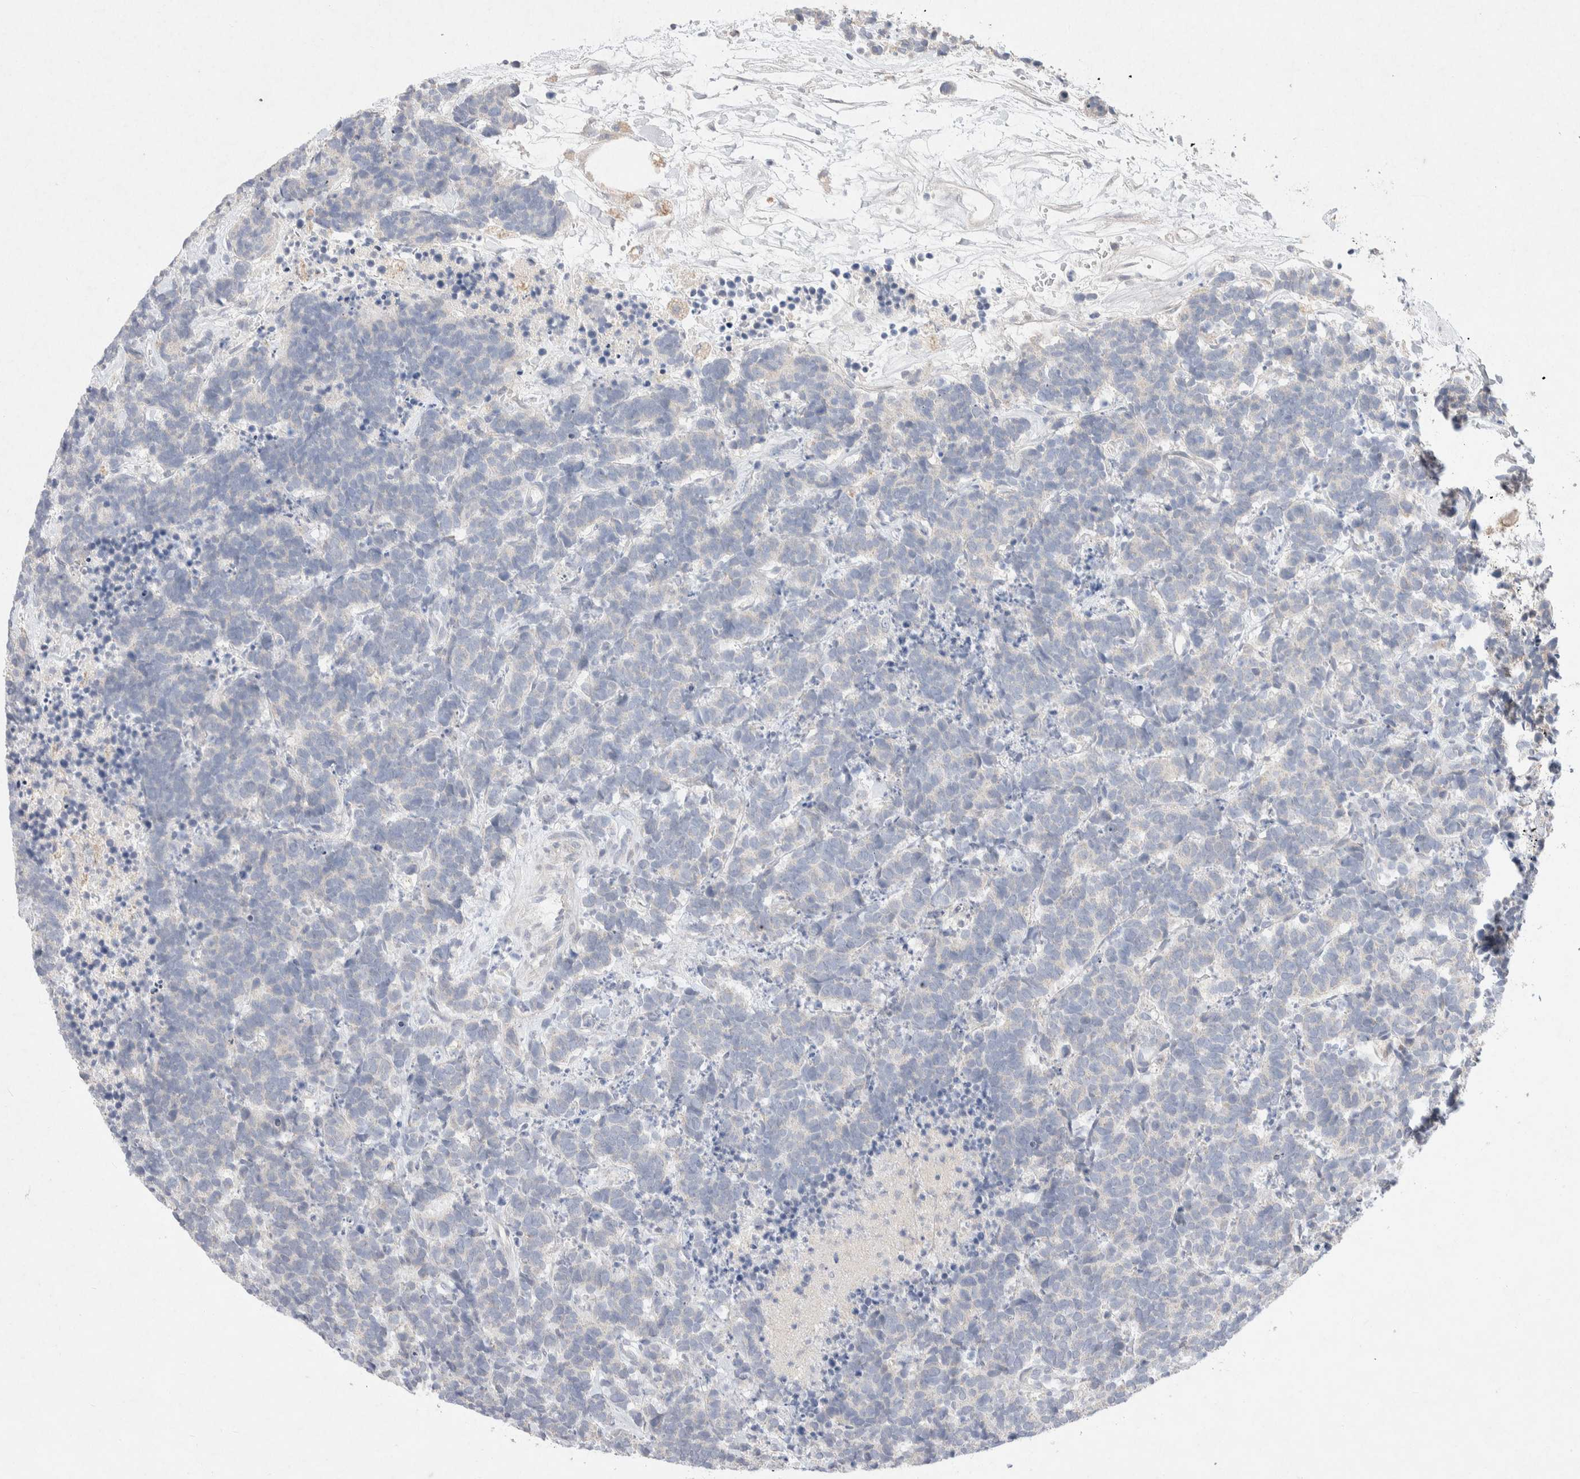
{"staining": {"intensity": "negative", "quantity": "none", "location": "none"}, "tissue": "carcinoid", "cell_type": "Tumor cells", "image_type": "cancer", "snomed": [{"axis": "morphology", "description": "Carcinoma, NOS"}, {"axis": "morphology", "description": "Carcinoid, malignant, NOS"}, {"axis": "topography", "description": "Urinary bladder"}], "caption": "Immunohistochemical staining of human carcinoma reveals no significant positivity in tumor cells.", "gene": "CMTM4", "patient": {"sex": "male", "age": 57}}